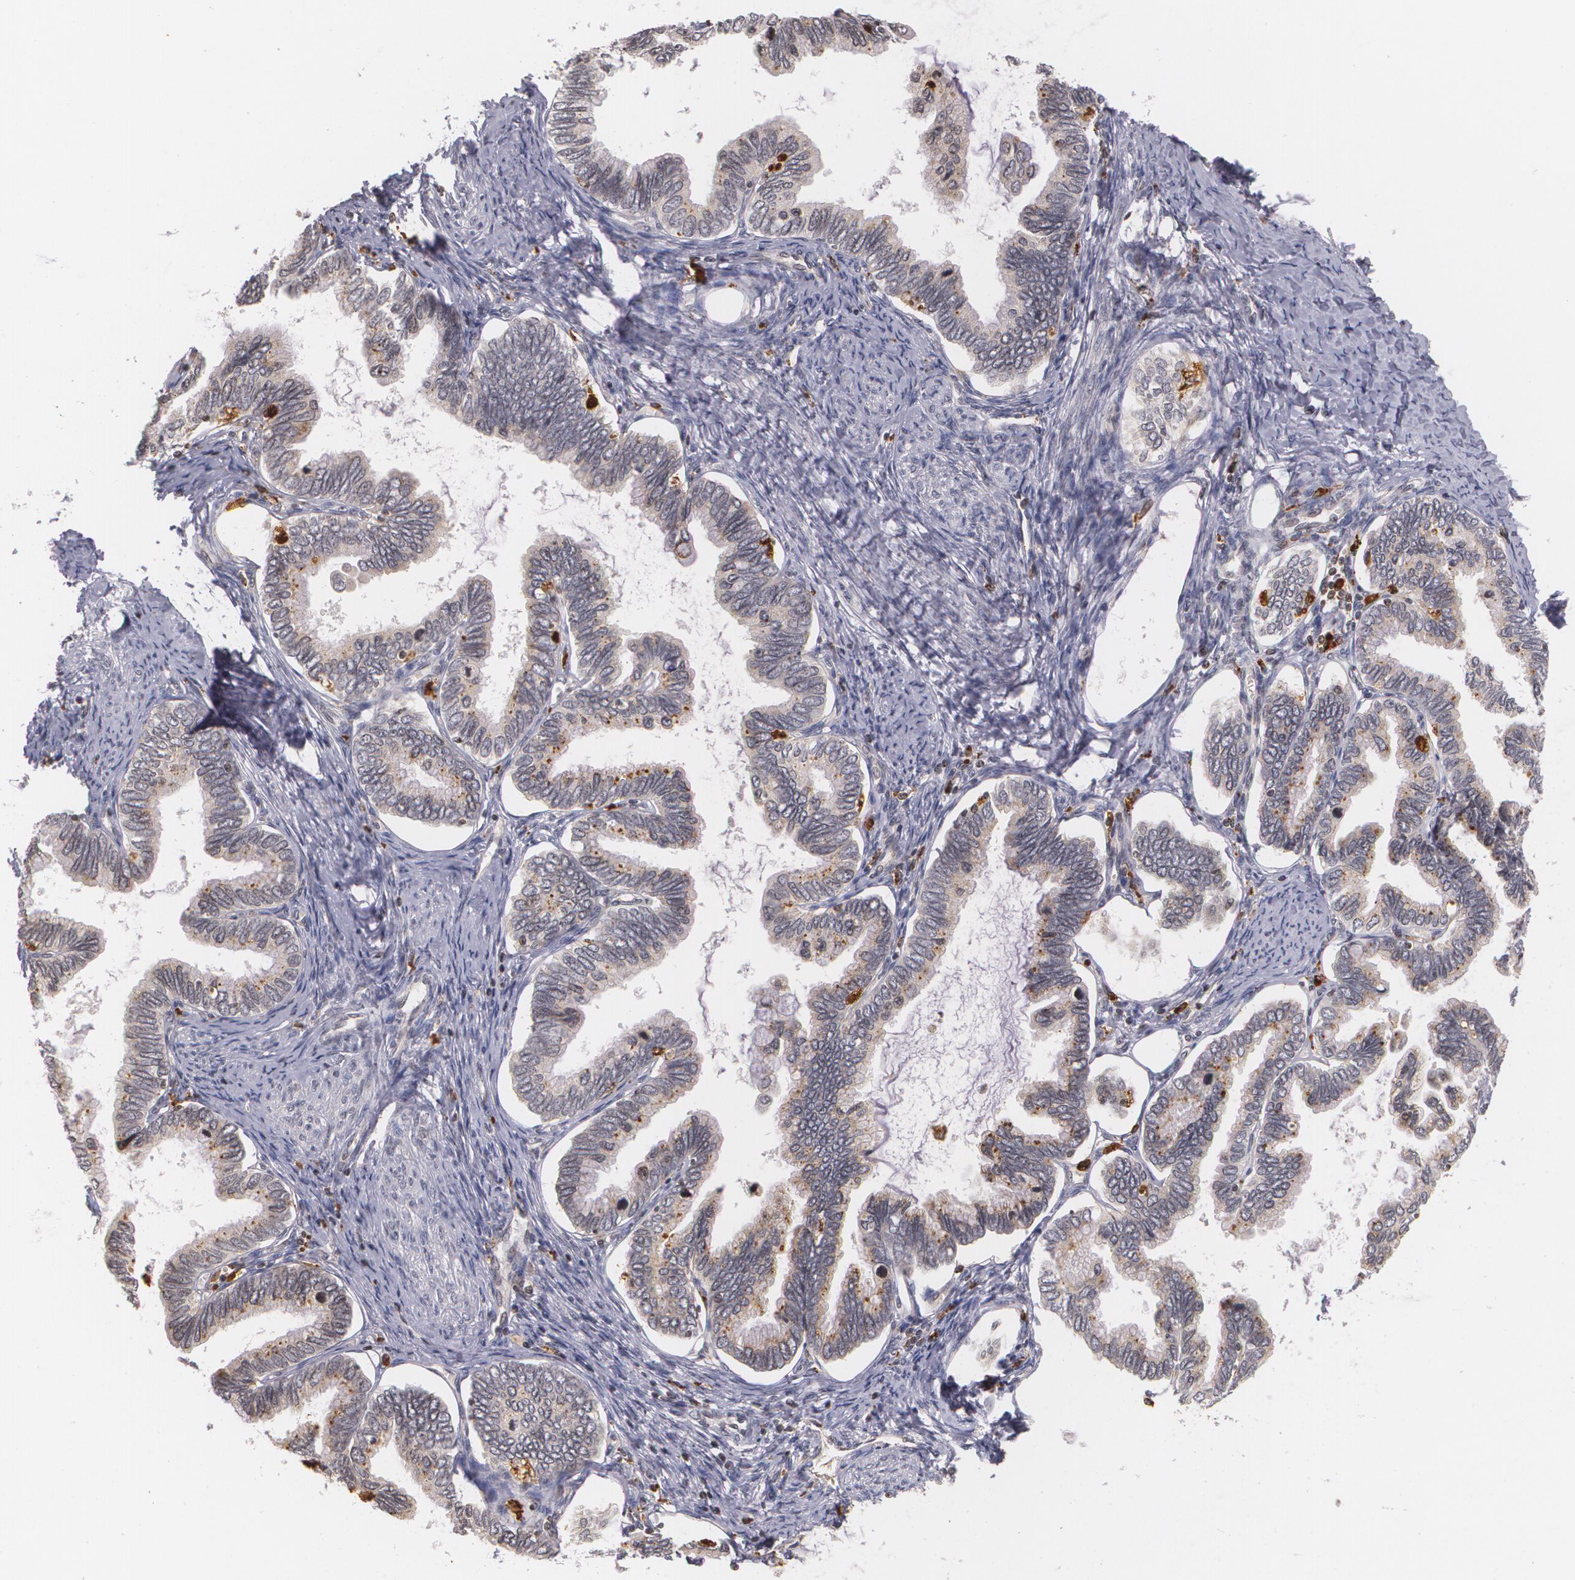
{"staining": {"intensity": "moderate", "quantity": "<25%", "location": "cytoplasmic/membranous"}, "tissue": "cervical cancer", "cell_type": "Tumor cells", "image_type": "cancer", "snomed": [{"axis": "morphology", "description": "Adenocarcinoma, NOS"}, {"axis": "topography", "description": "Cervix"}], "caption": "Moderate cytoplasmic/membranous protein expression is present in about <25% of tumor cells in adenocarcinoma (cervical).", "gene": "VAV3", "patient": {"sex": "female", "age": 49}}